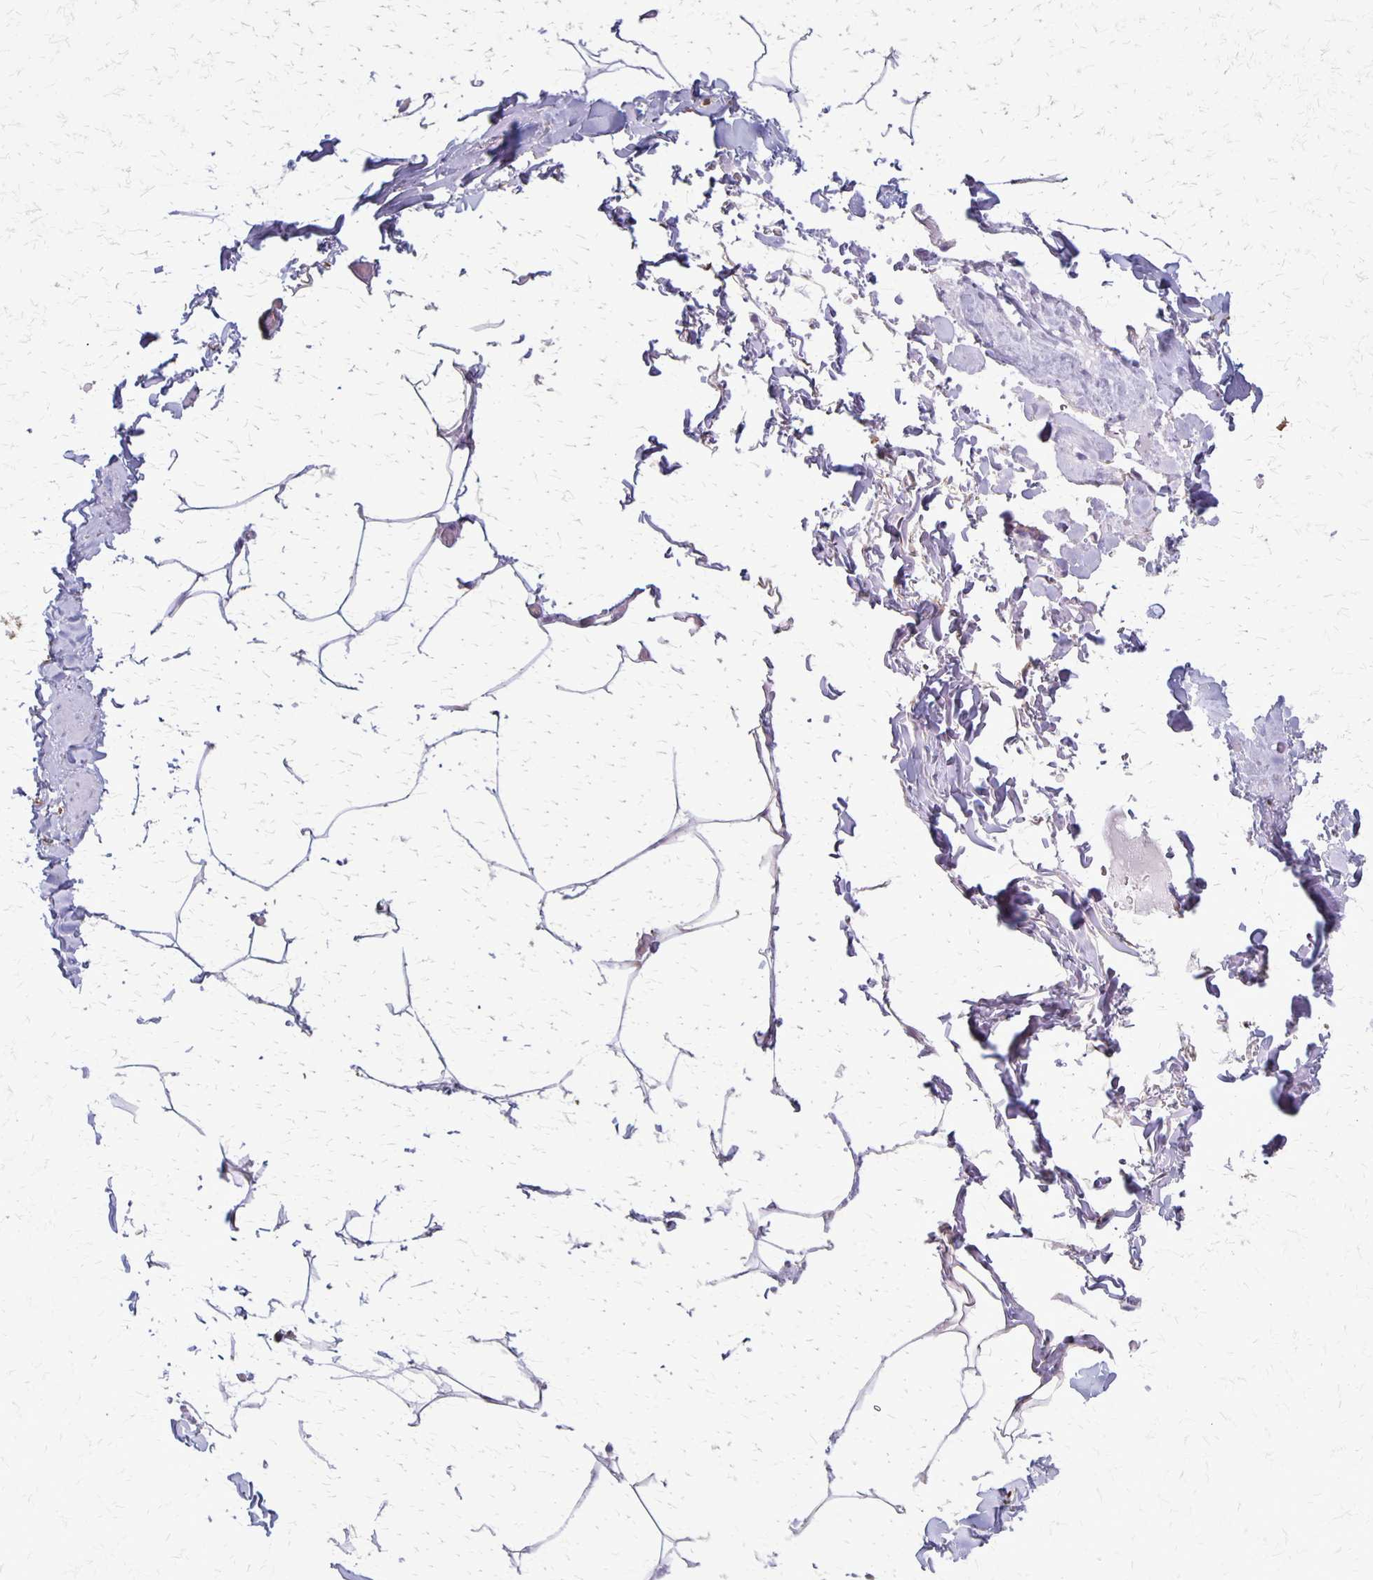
{"staining": {"intensity": "weak", "quantity": "25%-75%", "location": "cytoplasmic/membranous"}, "tissue": "adipose tissue", "cell_type": "Adipocytes", "image_type": "normal", "snomed": [{"axis": "morphology", "description": "Normal tissue, NOS"}, {"axis": "topography", "description": "Vascular tissue"}, {"axis": "topography", "description": "Peripheral nerve tissue"}], "caption": "The micrograph shows staining of normal adipose tissue, revealing weak cytoplasmic/membranous protein expression (brown color) within adipocytes.", "gene": "SEPTIN5", "patient": {"sex": "male", "age": 41}}